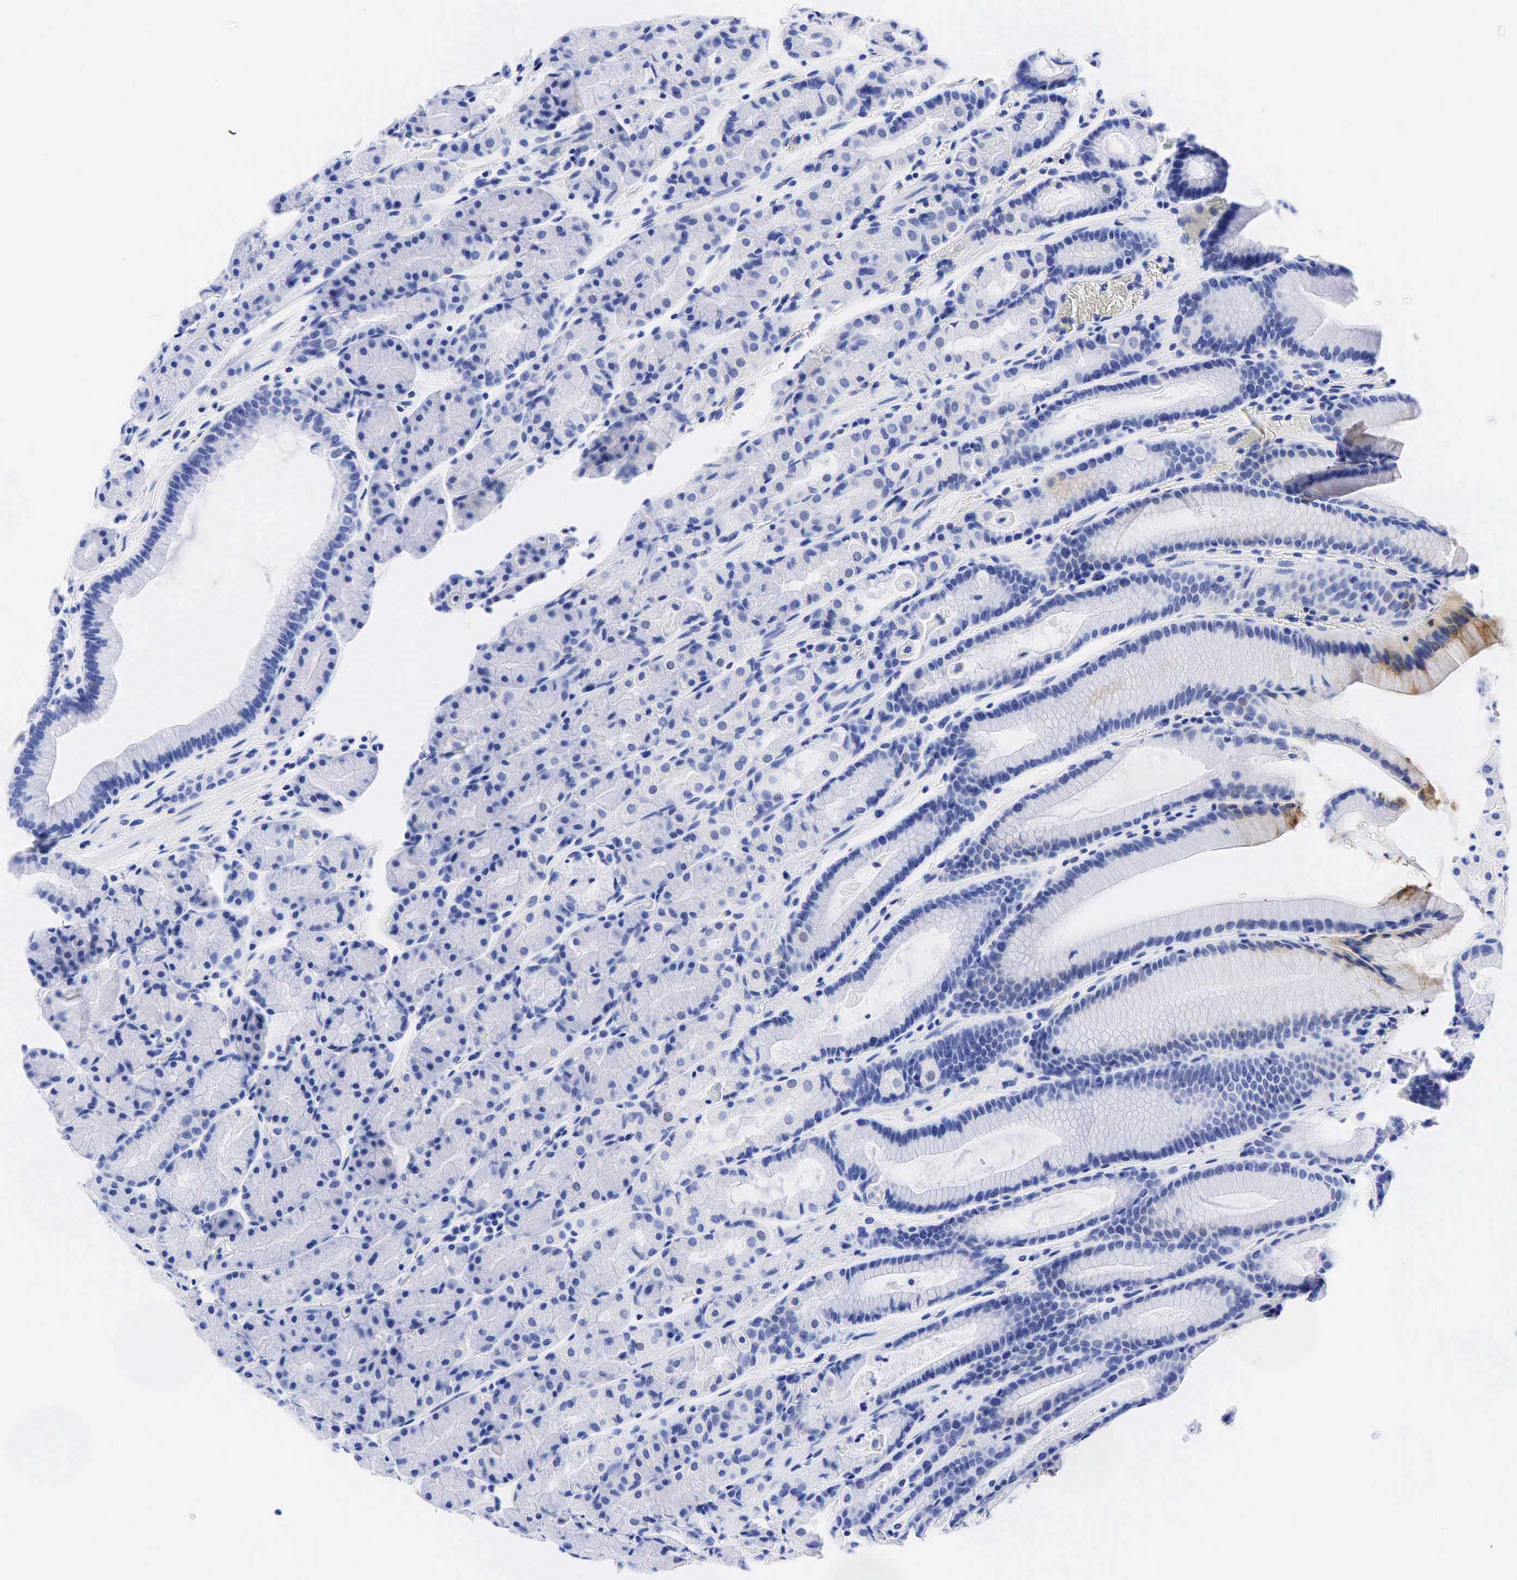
{"staining": {"intensity": "weak", "quantity": "<25%", "location": "cytoplasmic/membranous"}, "tissue": "stomach", "cell_type": "Glandular cells", "image_type": "normal", "snomed": [{"axis": "morphology", "description": "Normal tissue, NOS"}, {"axis": "topography", "description": "Stomach, upper"}], "caption": "Immunohistochemistry (IHC) of unremarkable human stomach demonstrates no staining in glandular cells. (DAB (3,3'-diaminobenzidine) IHC visualized using brightfield microscopy, high magnification).", "gene": "CEACAM5", "patient": {"sex": "male", "age": 72}}